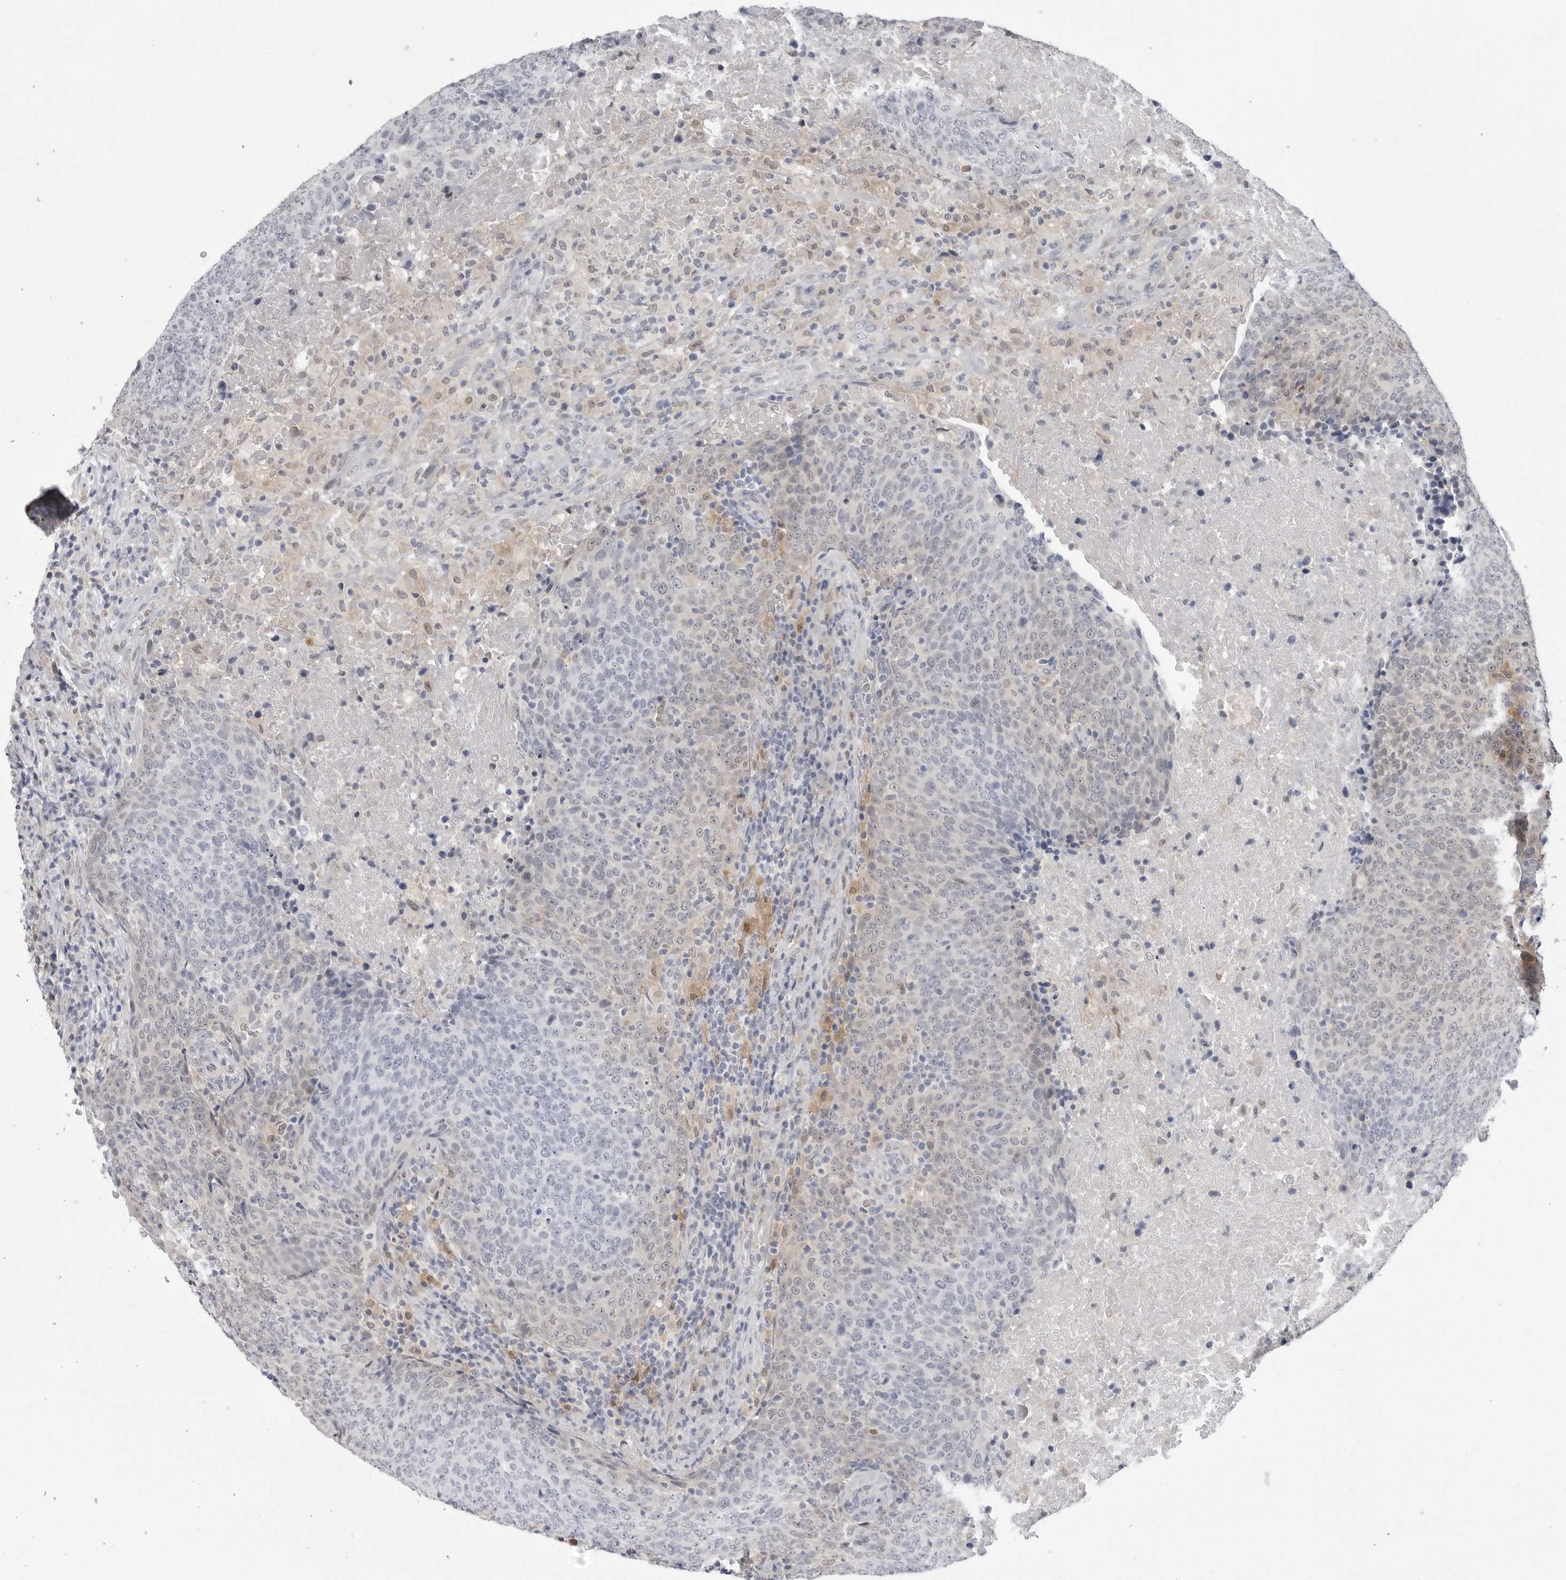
{"staining": {"intensity": "weak", "quantity": "<25%", "location": "cytoplasmic/membranous"}, "tissue": "head and neck cancer", "cell_type": "Tumor cells", "image_type": "cancer", "snomed": [{"axis": "morphology", "description": "Squamous cell carcinoma, NOS"}, {"axis": "morphology", "description": "Squamous cell carcinoma, metastatic, NOS"}, {"axis": "topography", "description": "Lymph node"}, {"axis": "topography", "description": "Head-Neck"}], "caption": "Tumor cells show no significant expression in head and neck squamous cell carcinoma.", "gene": "PNPO", "patient": {"sex": "male", "age": 62}}